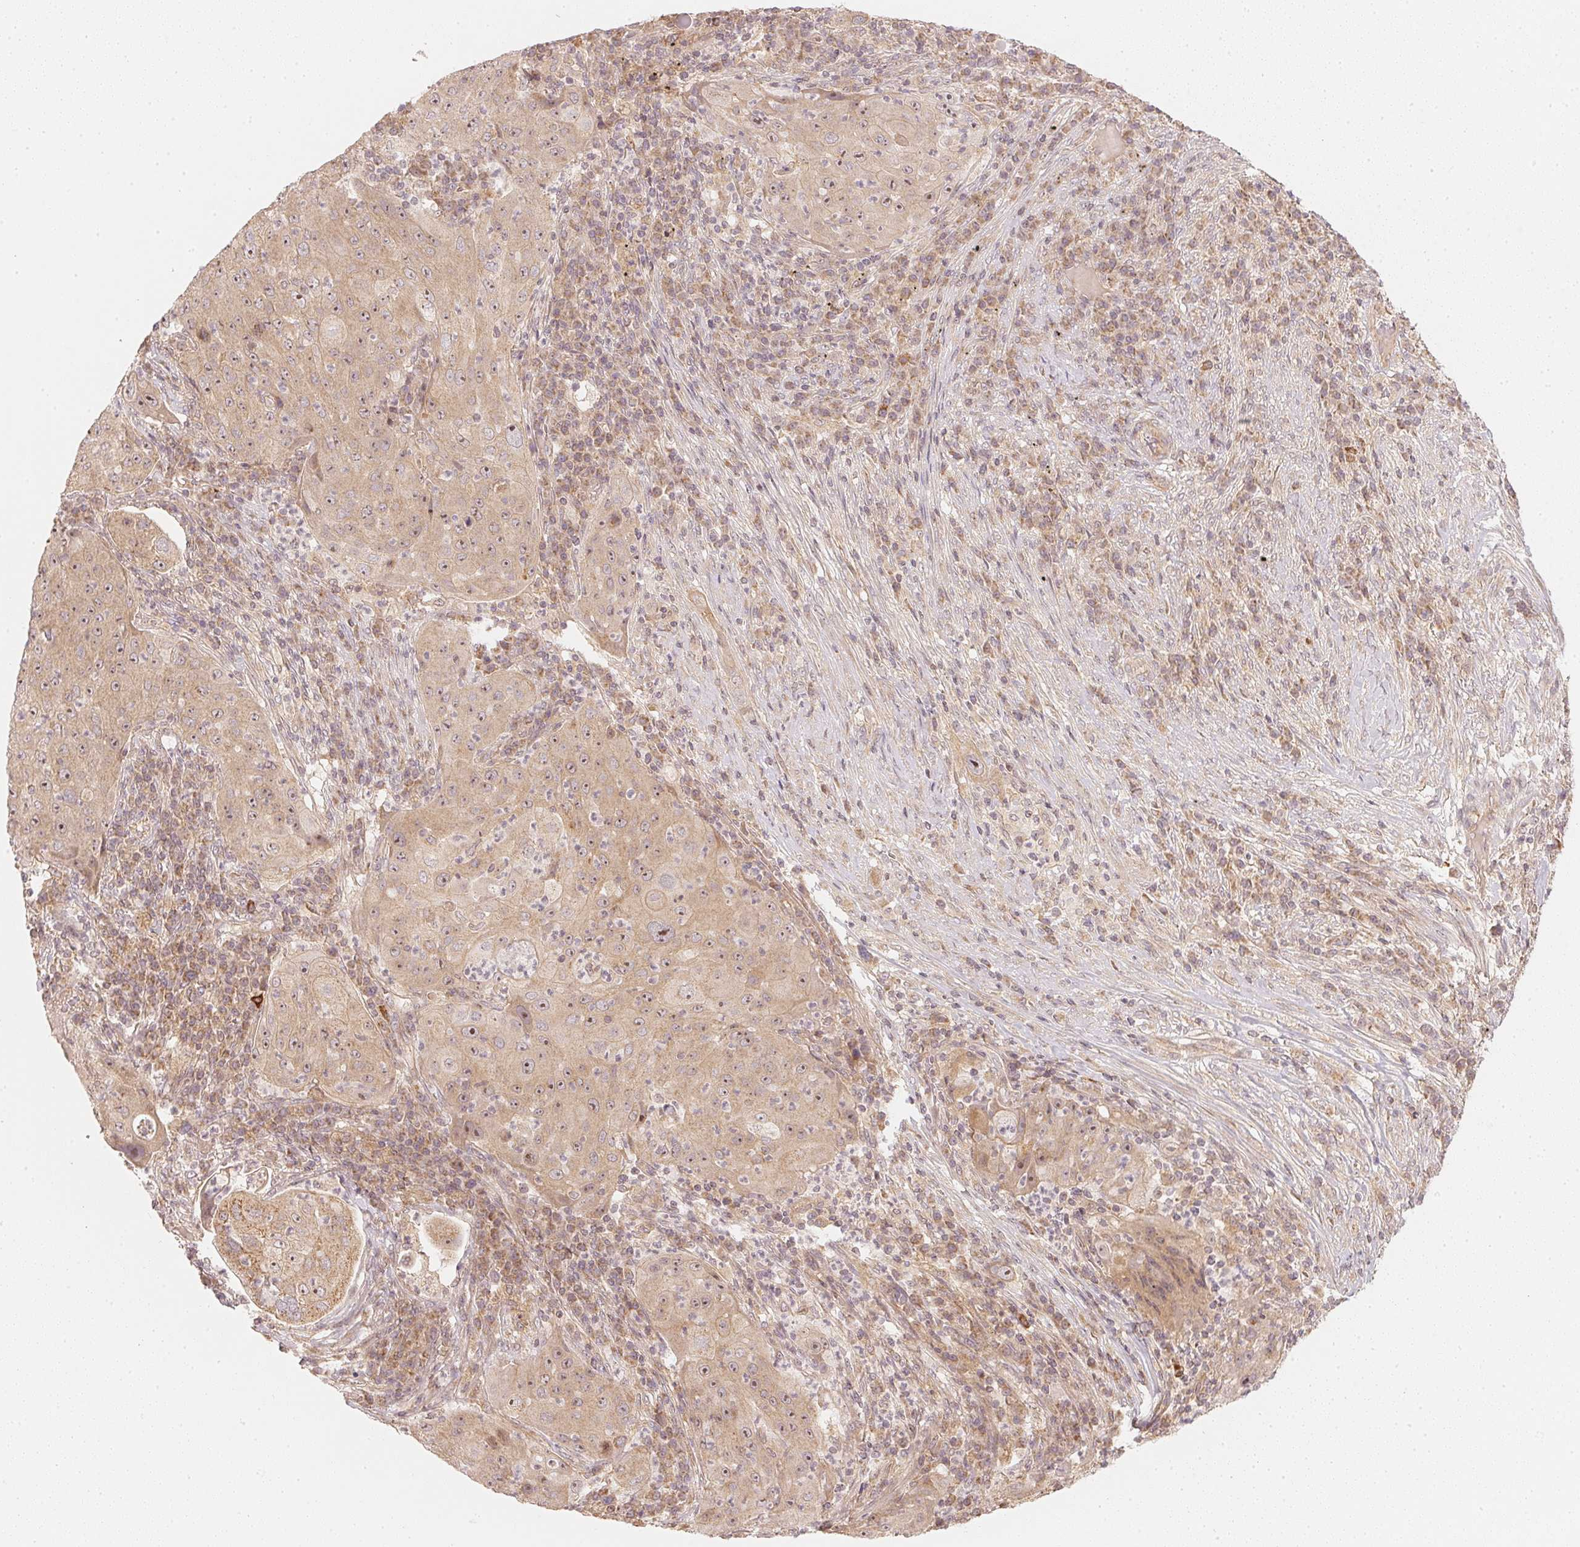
{"staining": {"intensity": "moderate", "quantity": ">75%", "location": "cytoplasmic/membranous,nuclear"}, "tissue": "lung cancer", "cell_type": "Tumor cells", "image_type": "cancer", "snomed": [{"axis": "morphology", "description": "Squamous cell carcinoma, NOS"}, {"axis": "topography", "description": "Lung"}], "caption": "Immunohistochemistry (IHC) (DAB (3,3'-diaminobenzidine)) staining of squamous cell carcinoma (lung) displays moderate cytoplasmic/membranous and nuclear protein staining in about >75% of tumor cells. (DAB (3,3'-diaminobenzidine) IHC with brightfield microscopy, high magnification).", "gene": "WDR54", "patient": {"sex": "female", "age": 59}}